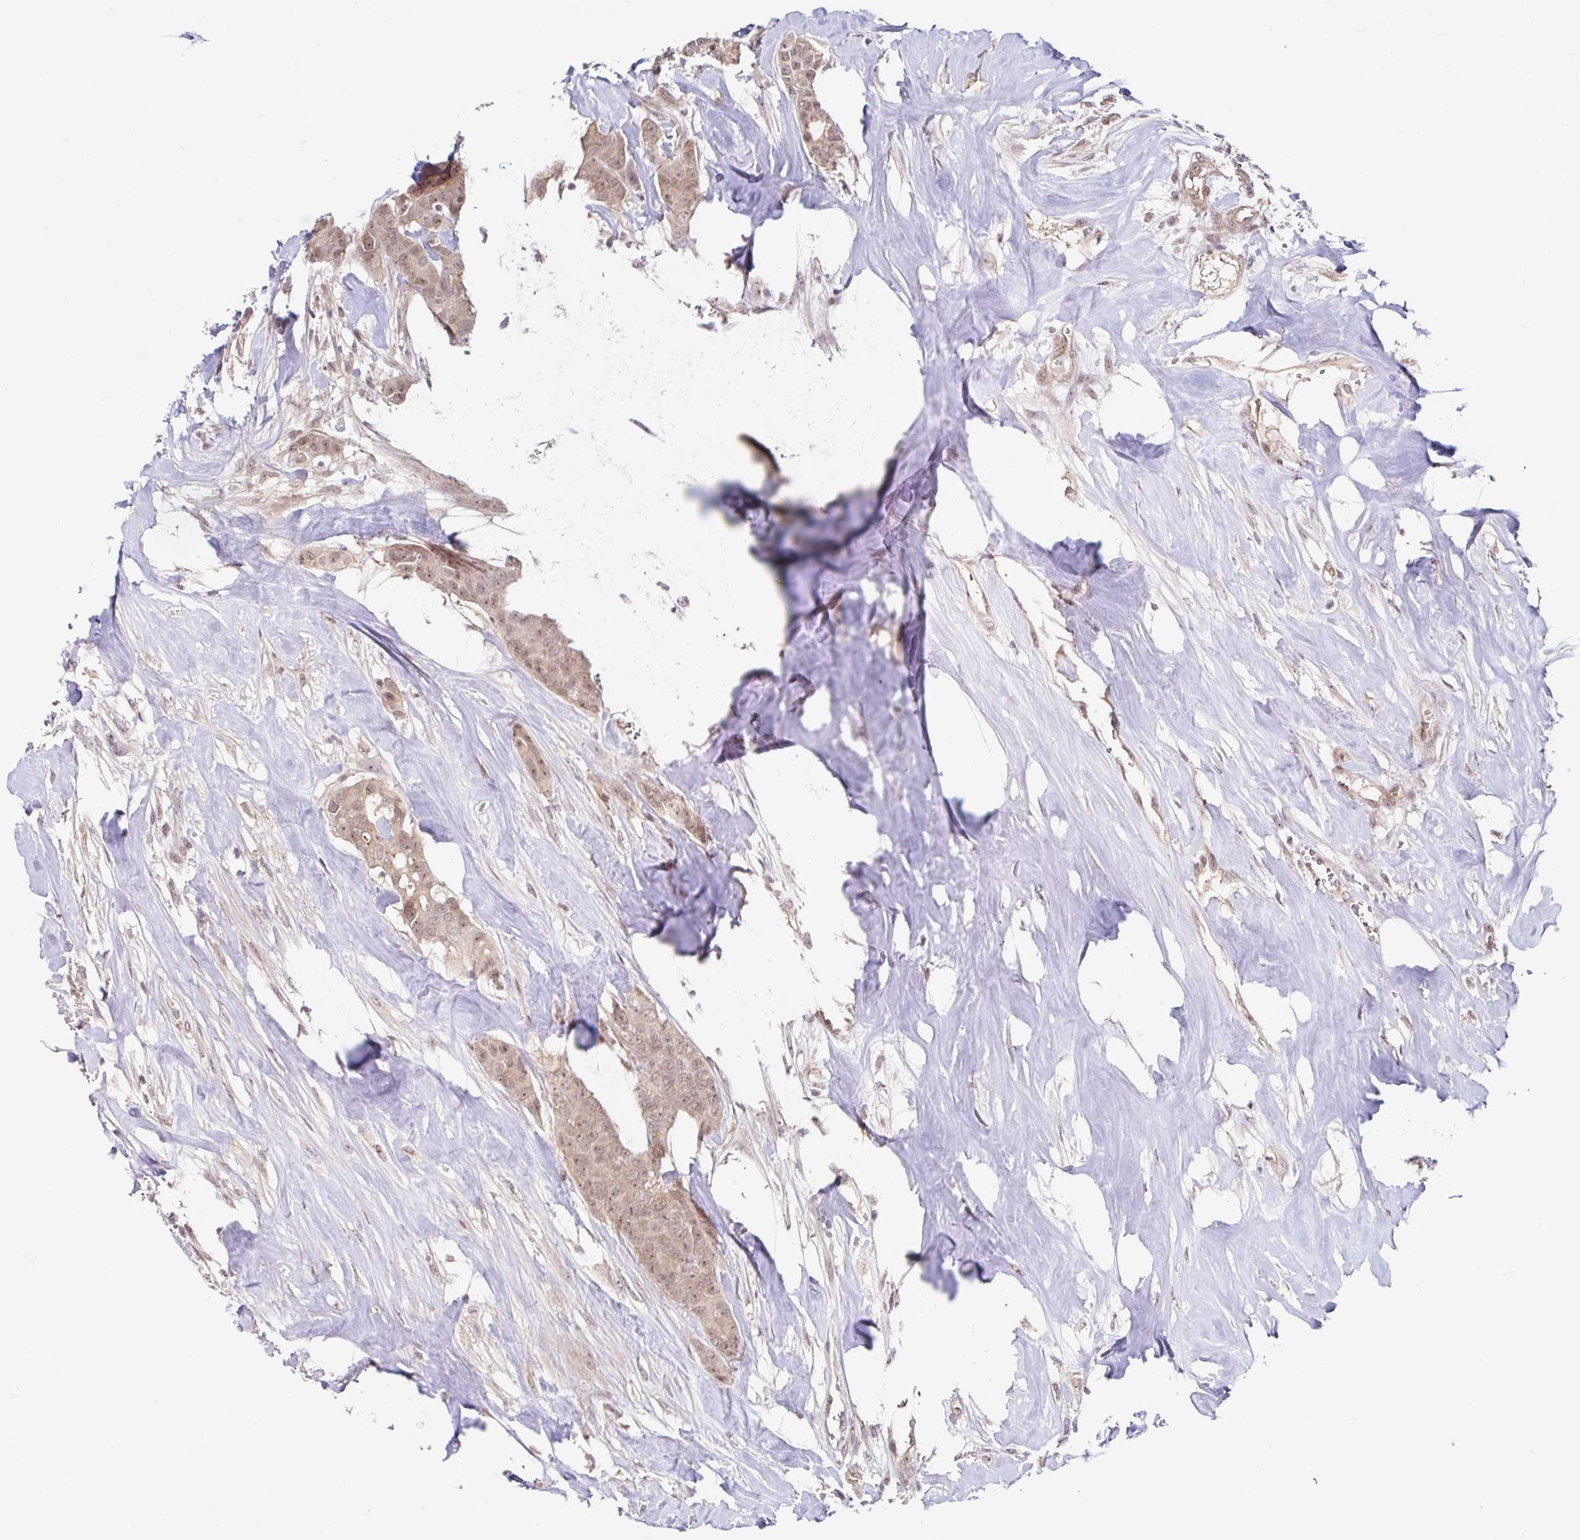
{"staining": {"intensity": "weak", "quantity": ">75%", "location": "nuclear"}, "tissue": "breast cancer", "cell_type": "Tumor cells", "image_type": "cancer", "snomed": [{"axis": "morphology", "description": "Duct carcinoma"}, {"axis": "topography", "description": "Breast"}], "caption": "This image demonstrates breast cancer stained with IHC to label a protein in brown. The nuclear of tumor cells show weak positivity for the protein. Nuclei are counter-stained blue.", "gene": "STYXL1", "patient": {"sex": "female", "age": 84}}